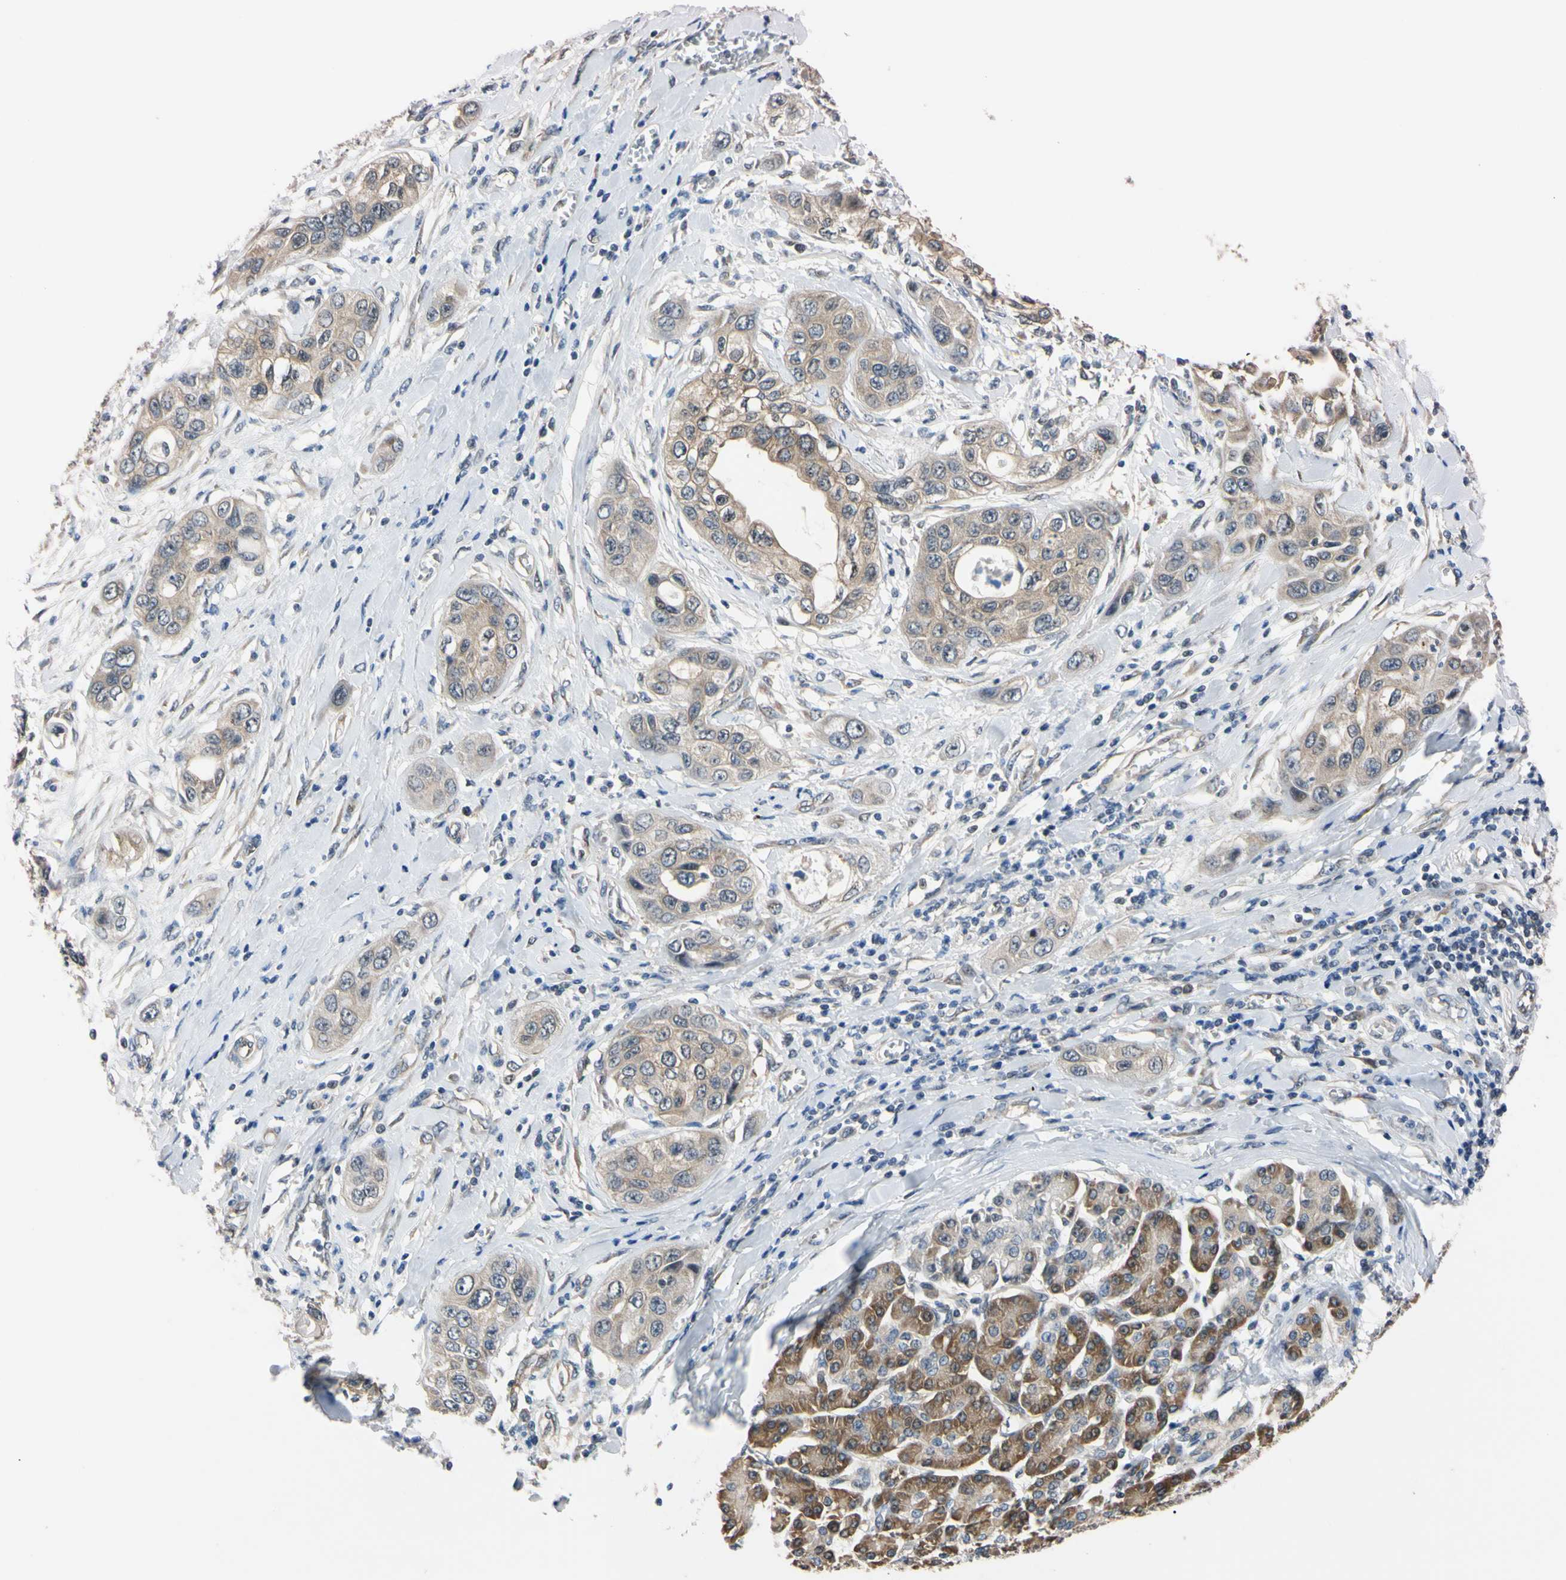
{"staining": {"intensity": "weak", "quantity": ">75%", "location": "cytoplasmic/membranous"}, "tissue": "pancreatic cancer", "cell_type": "Tumor cells", "image_type": "cancer", "snomed": [{"axis": "morphology", "description": "Adenocarcinoma, NOS"}, {"axis": "topography", "description": "Pancreas"}], "caption": "Protein analysis of pancreatic cancer tissue shows weak cytoplasmic/membranous staining in about >75% of tumor cells.", "gene": "RARS1", "patient": {"sex": "female", "age": 70}}